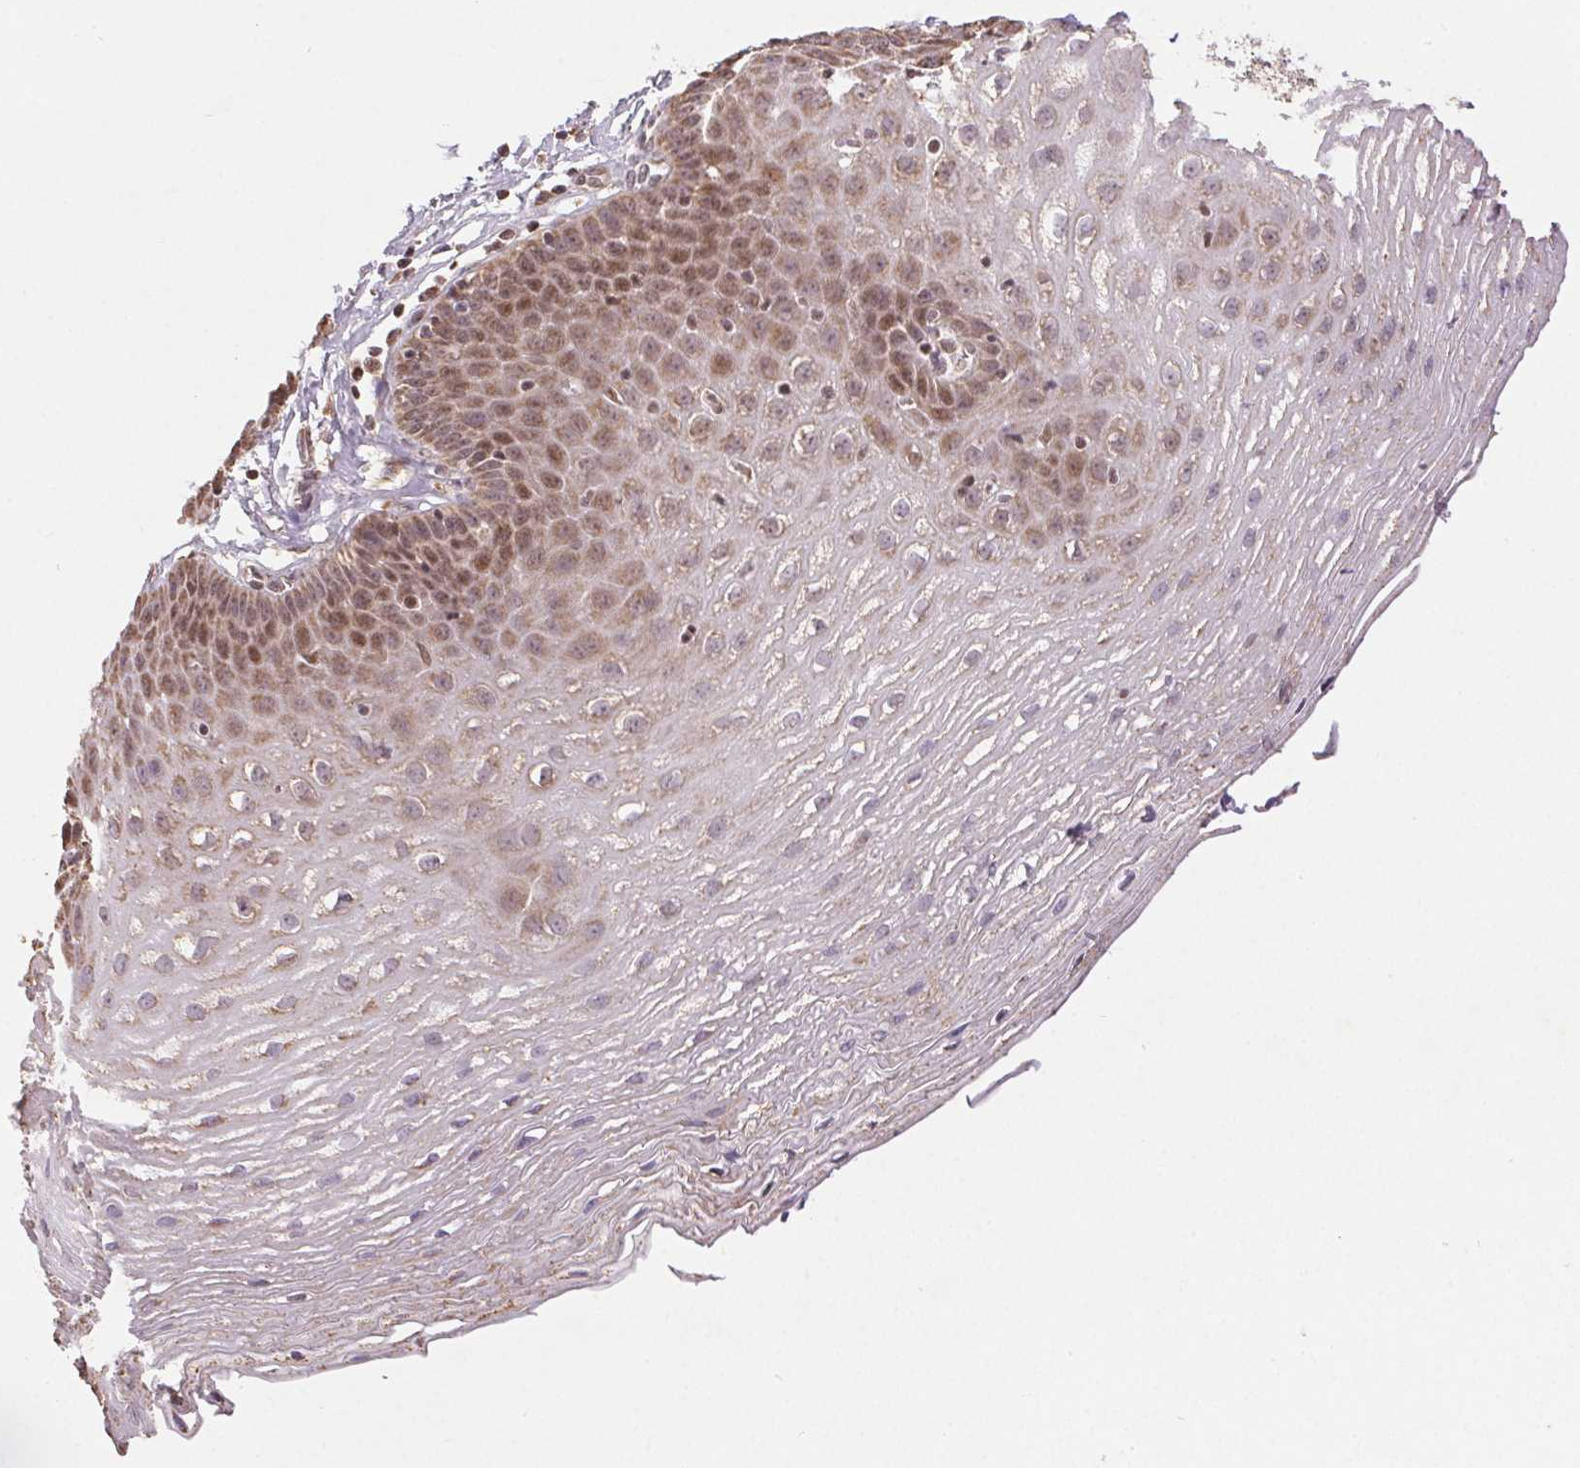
{"staining": {"intensity": "weak", "quantity": "25%-75%", "location": "nuclear"}, "tissue": "esophagus", "cell_type": "Squamous epithelial cells", "image_type": "normal", "snomed": [{"axis": "morphology", "description": "Normal tissue, NOS"}, {"axis": "topography", "description": "Esophagus"}], "caption": "An immunohistochemistry (IHC) image of unremarkable tissue is shown. Protein staining in brown labels weak nuclear positivity in esophagus within squamous epithelial cells. (IHC, brightfield microscopy, high magnification).", "gene": "PIWIL4", "patient": {"sex": "female", "age": 81}}